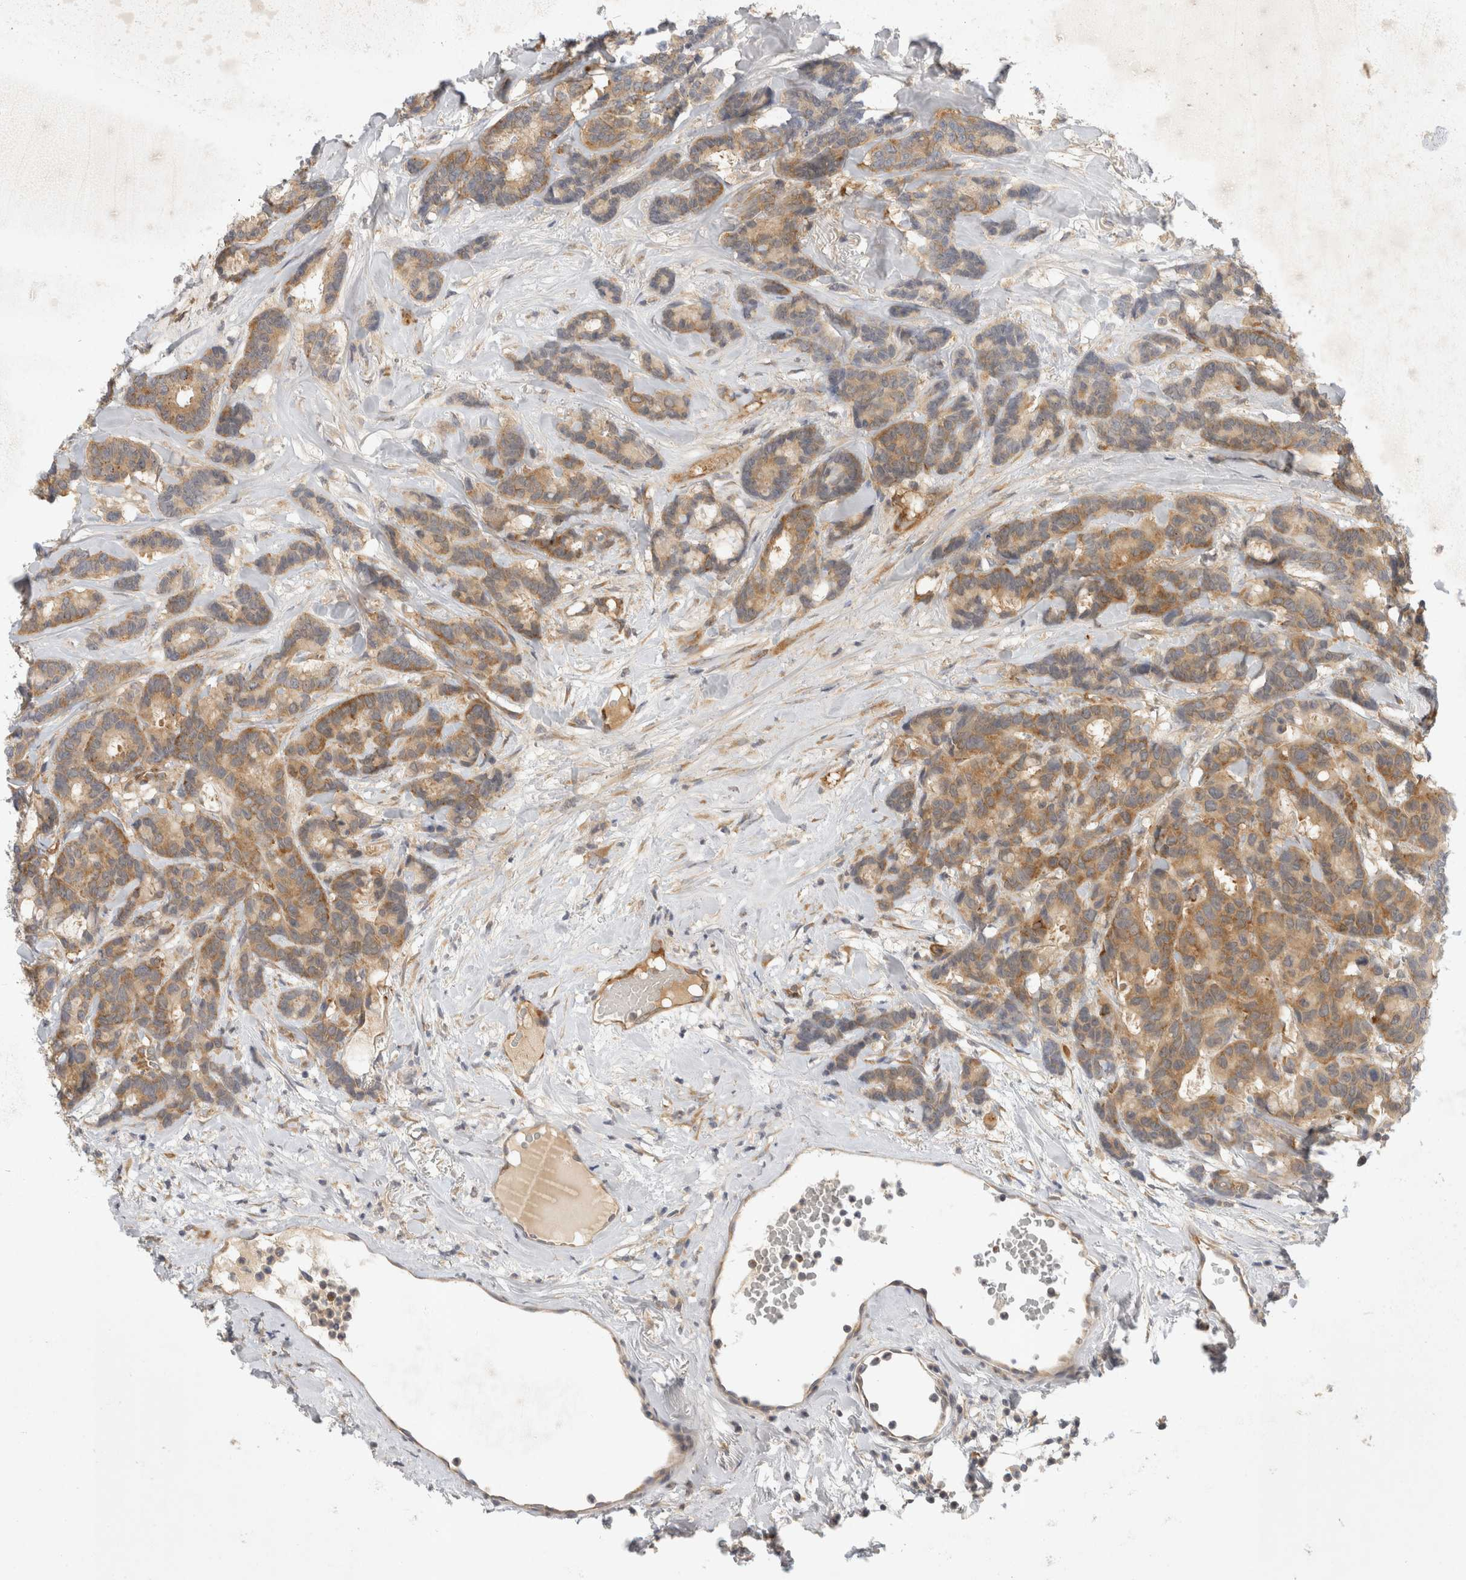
{"staining": {"intensity": "moderate", "quantity": ">75%", "location": "cytoplasmic/membranous"}, "tissue": "breast cancer", "cell_type": "Tumor cells", "image_type": "cancer", "snomed": [{"axis": "morphology", "description": "Duct carcinoma"}, {"axis": "topography", "description": "Breast"}], "caption": "A medium amount of moderate cytoplasmic/membranous positivity is seen in approximately >75% of tumor cells in breast cancer tissue.", "gene": "EIF4G3", "patient": {"sex": "female", "age": 87}}